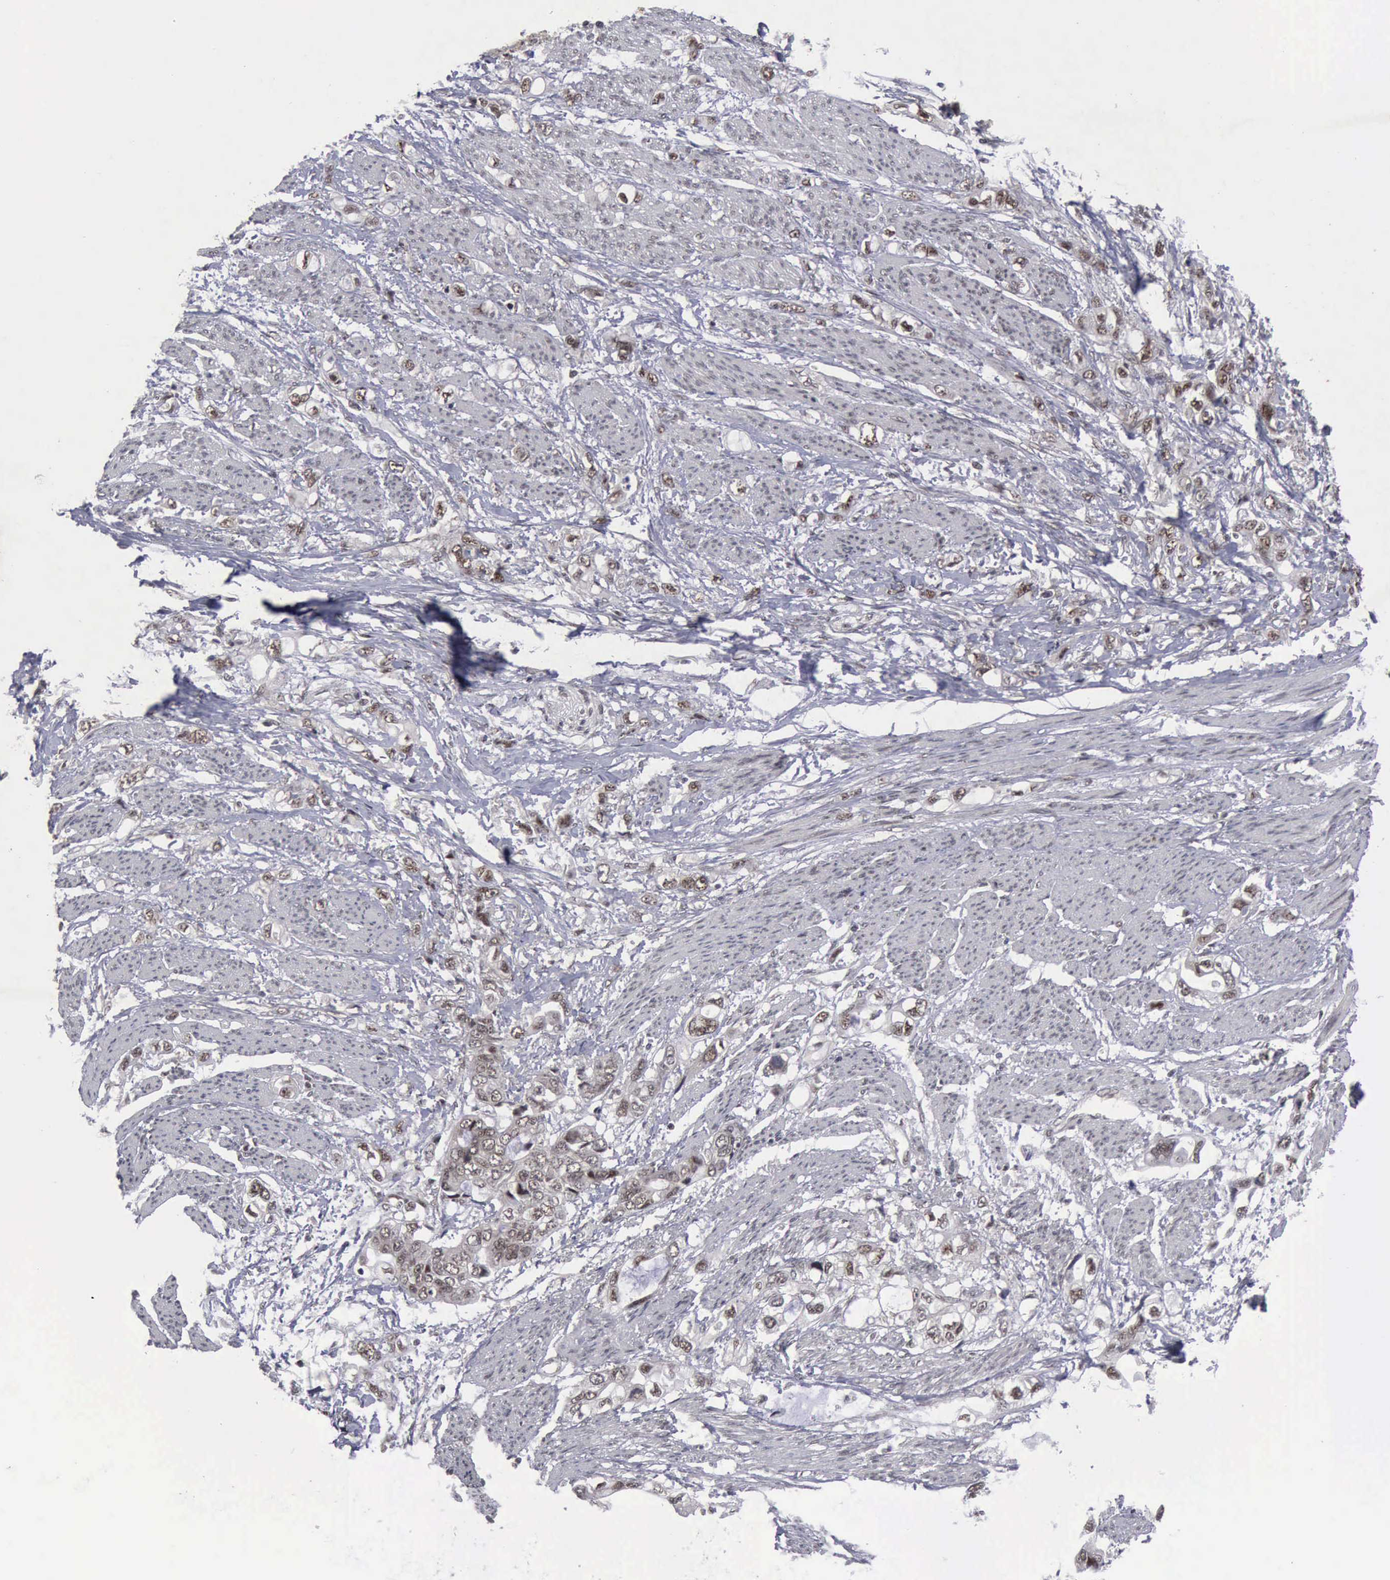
{"staining": {"intensity": "moderate", "quantity": ">75%", "location": "cytoplasmic/membranous,nuclear"}, "tissue": "stomach cancer", "cell_type": "Tumor cells", "image_type": "cancer", "snomed": [{"axis": "morphology", "description": "Adenocarcinoma, NOS"}, {"axis": "topography", "description": "Stomach, upper"}], "caption": "A brown stain labels moderate cytoplasmic/membranous and nuclear expression of a protein in human stomach cancer tumor cells. The staining was performed using DAB (3,3'-diaminobenzidine) to visualize the protein expression in brown, while the nuclei were stained in blue with hematoxylin (Magnification: 20x).", "gene": "ATM", "patient": {"sex": "female", "age": 52}}